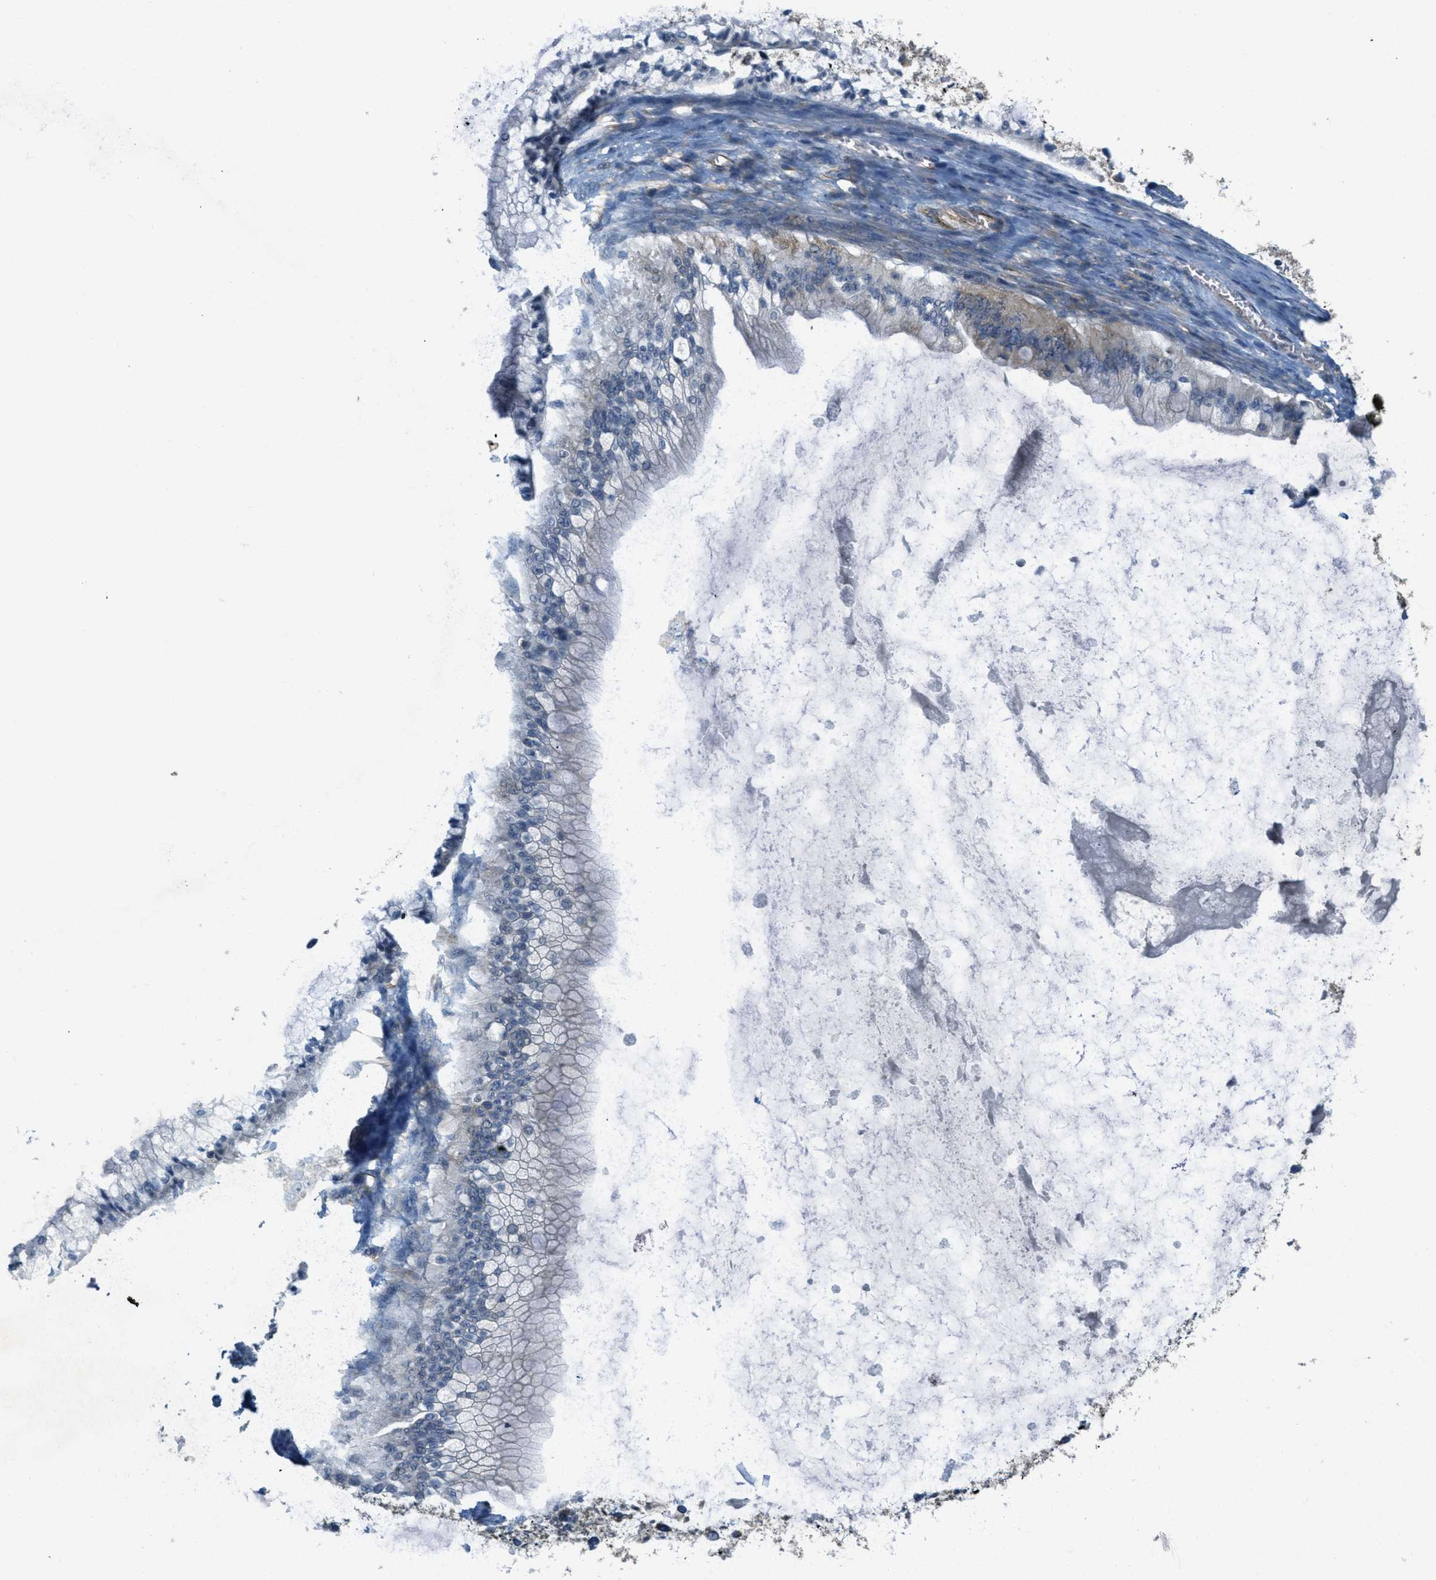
{"staining": {"intensity": "weak", "quantity": "<25%", "location": "cytoplasmic/membranous"}, "tissue": "ovarian cancer", "cell_type": "Tumor cells", "image_type": "cancer", "snomed": [{"axis": "morphology", "description": "Cystadenocarcinoma, mucinous, NOS"}, {"axis": "topography", "description": "Ovary"}], "caption": "Immunohistochemical staining of human mucinous cystadenocarcinoma (ovarian) displays no significant positivity in tumor cells.", "gene": "JCAD", "patient": {"sex": "female", "age": 57}}